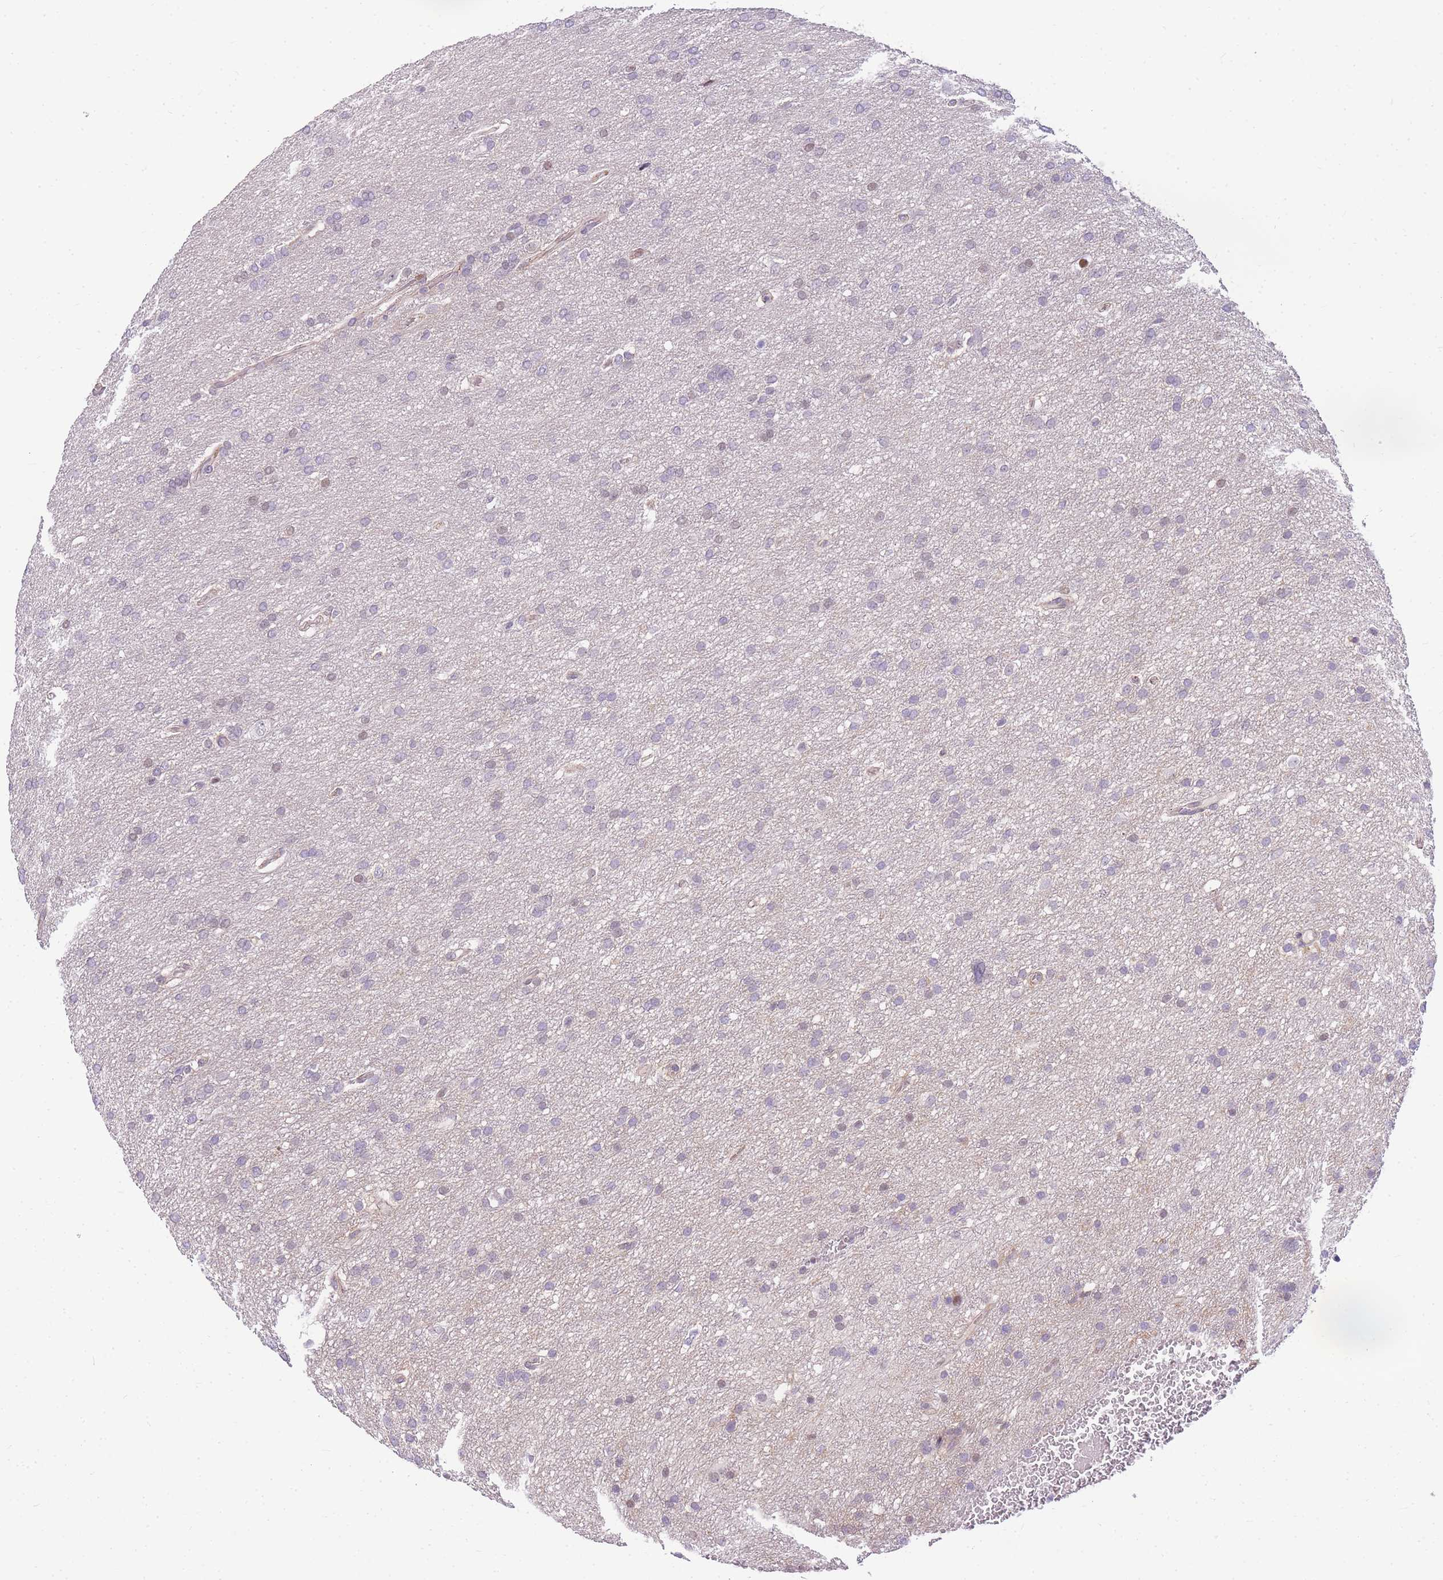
{"staining": {"intensity": "negative", "quantity": "none", "location": "none"}, "tissue": "glioma", "cell_type": "Tumor cells", "image_type": "cancer", "snomed": [{"axis": "morphology", "description": "Glioma, malignant, High grade"}, {"axis": "topography", "description": "Cerebral cortex"}], "caption": "A histopathology image of human malignant high-grade glioma is negative for staining in tumor cells.", "gene": "CLBA1", "patient": {"sex": "female", "age": 36}}